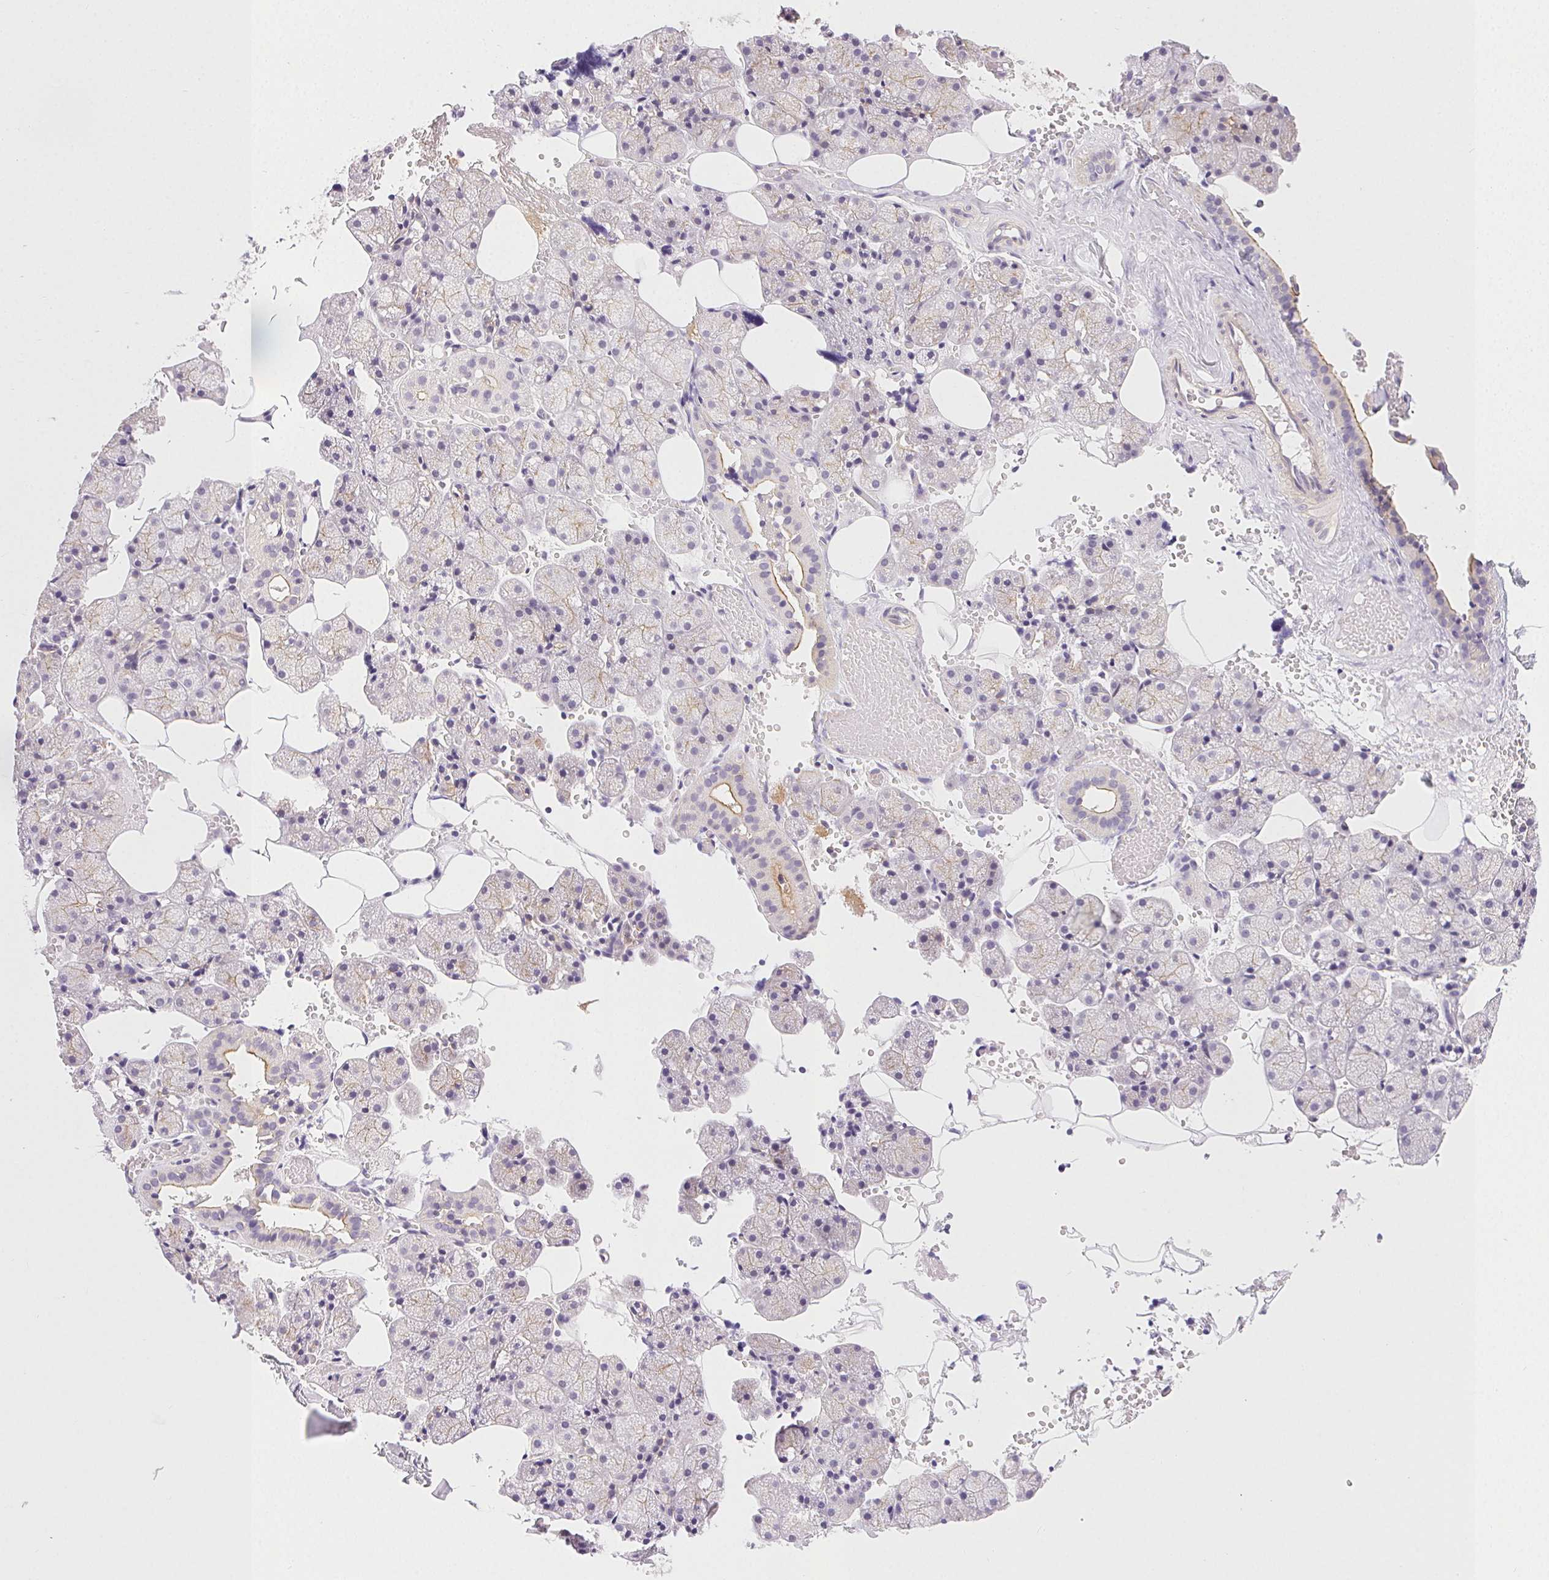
{"staining": {"intensity": "weak", "quantity": "25%-75%", "location": "cytoplasmic/membranous"}, "tissue": "salivary gland", "cell_type": "Glandular cells", "image_type": "normal", "snomed": [{"axis": "morphology", "description": "Normal tissue, NOS"}, {"axis": "topography", "description": "Salivary gland"}], "caption": "The image demonstrates immunohistochemical staining of unremarkable salivary gland. There is weak cytoplasmic/membranous expression is present in about 25%-75% of glandular cells. (IHC, brightfield microscopy, high magnification).", "gene": "CSN1S1", "patient": {"sex": "male", "age": 38}}